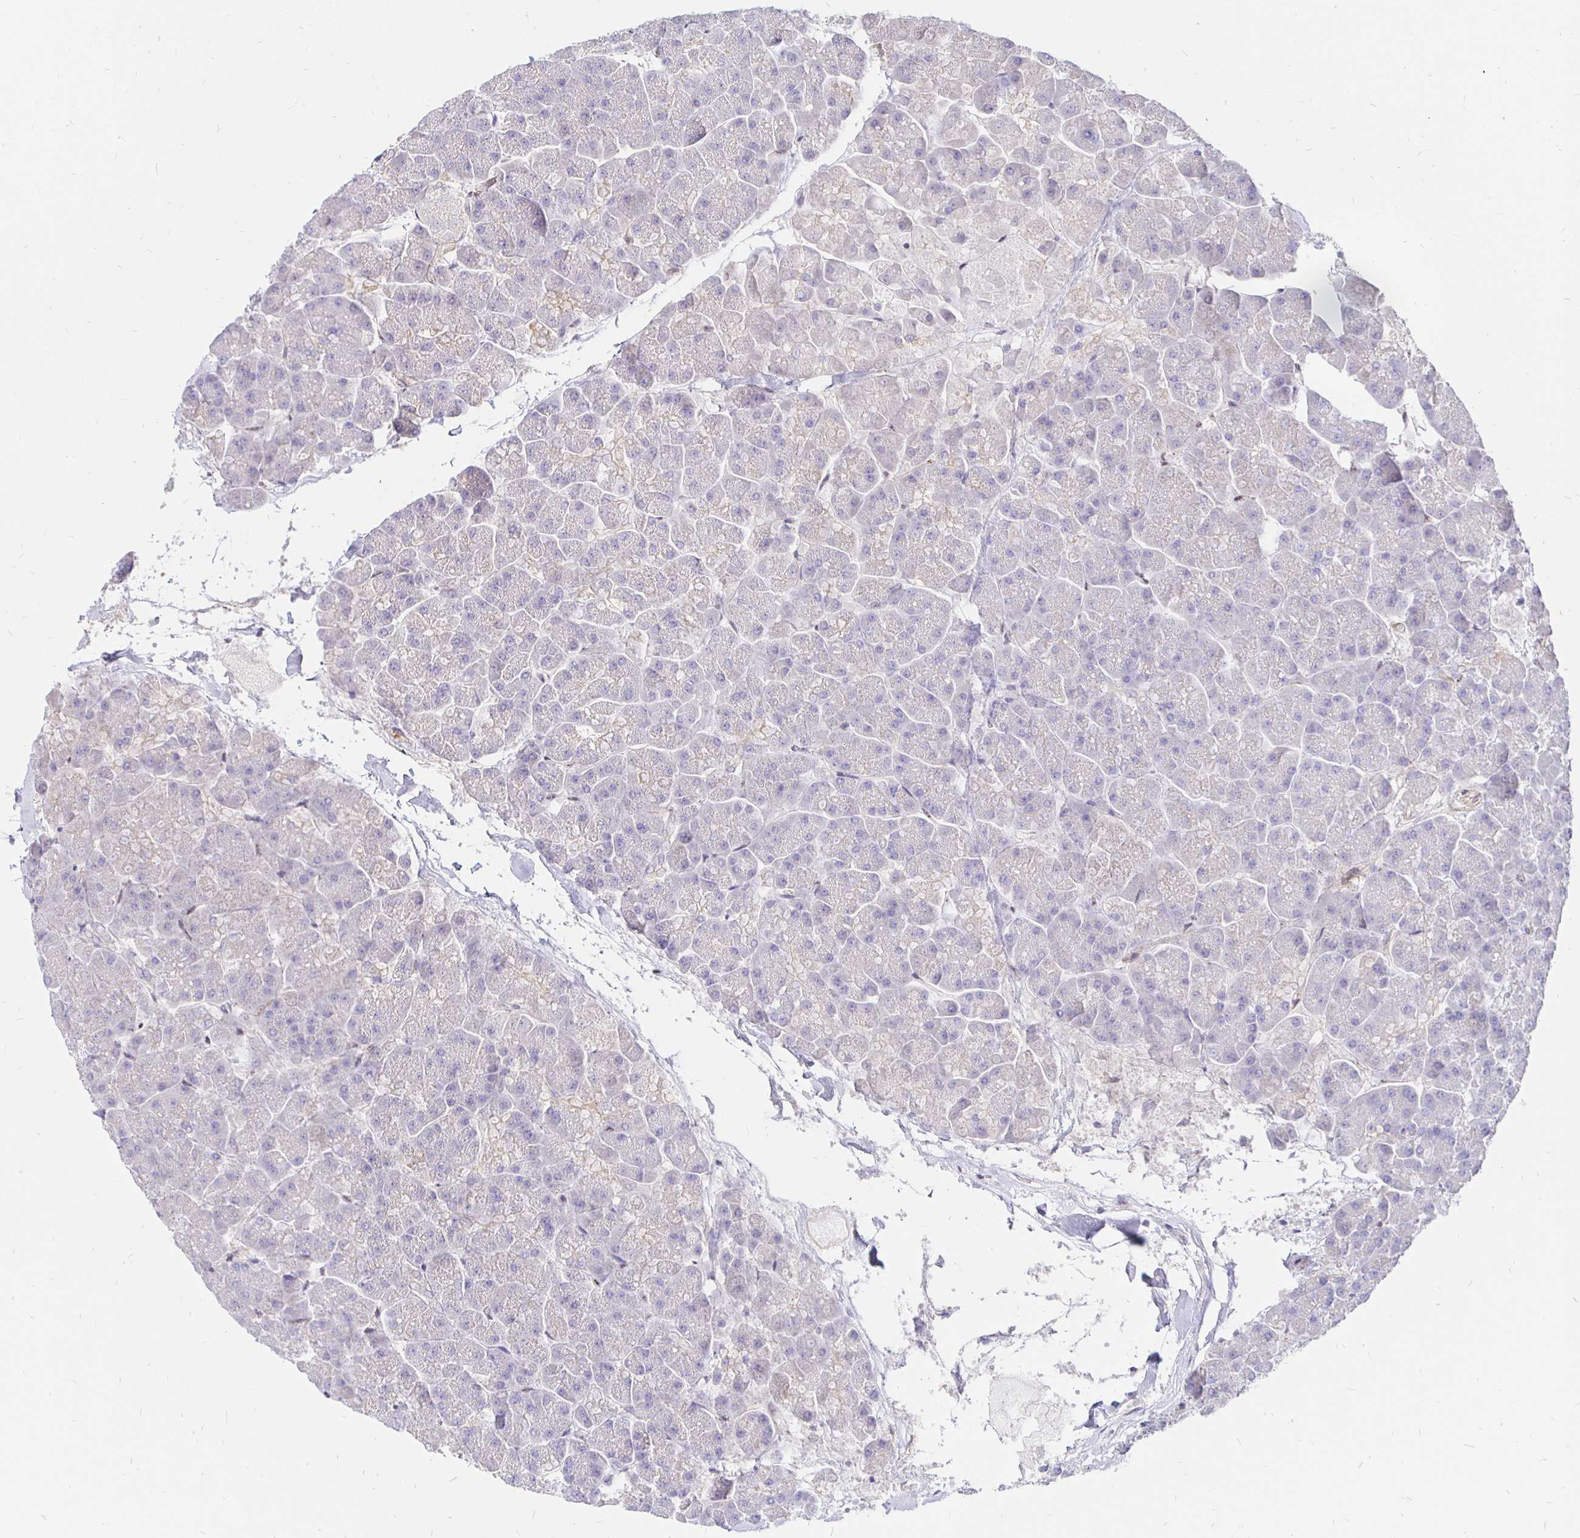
{"staining": {"intensity": "negative", "quantity": "none", "location": "none"}, "tissue": "pancreas", "cell_type": "Exocrine glandular cells", "image_type": "normal", "snomed": [{"axis": "morphology", "description": "Normal tissue, NOS"}, {"axis": "topography", "description": "Pancreas"}, {"axis": "topography", "description": "Peripheral nerve tissue"}], "caption": "The photomicrograph demonstrates no significant positivity in exocrine glandular cells of pancreas.", "gene": "PALM2AKAP2", "patient": {"sex": "male", "age": 54}}